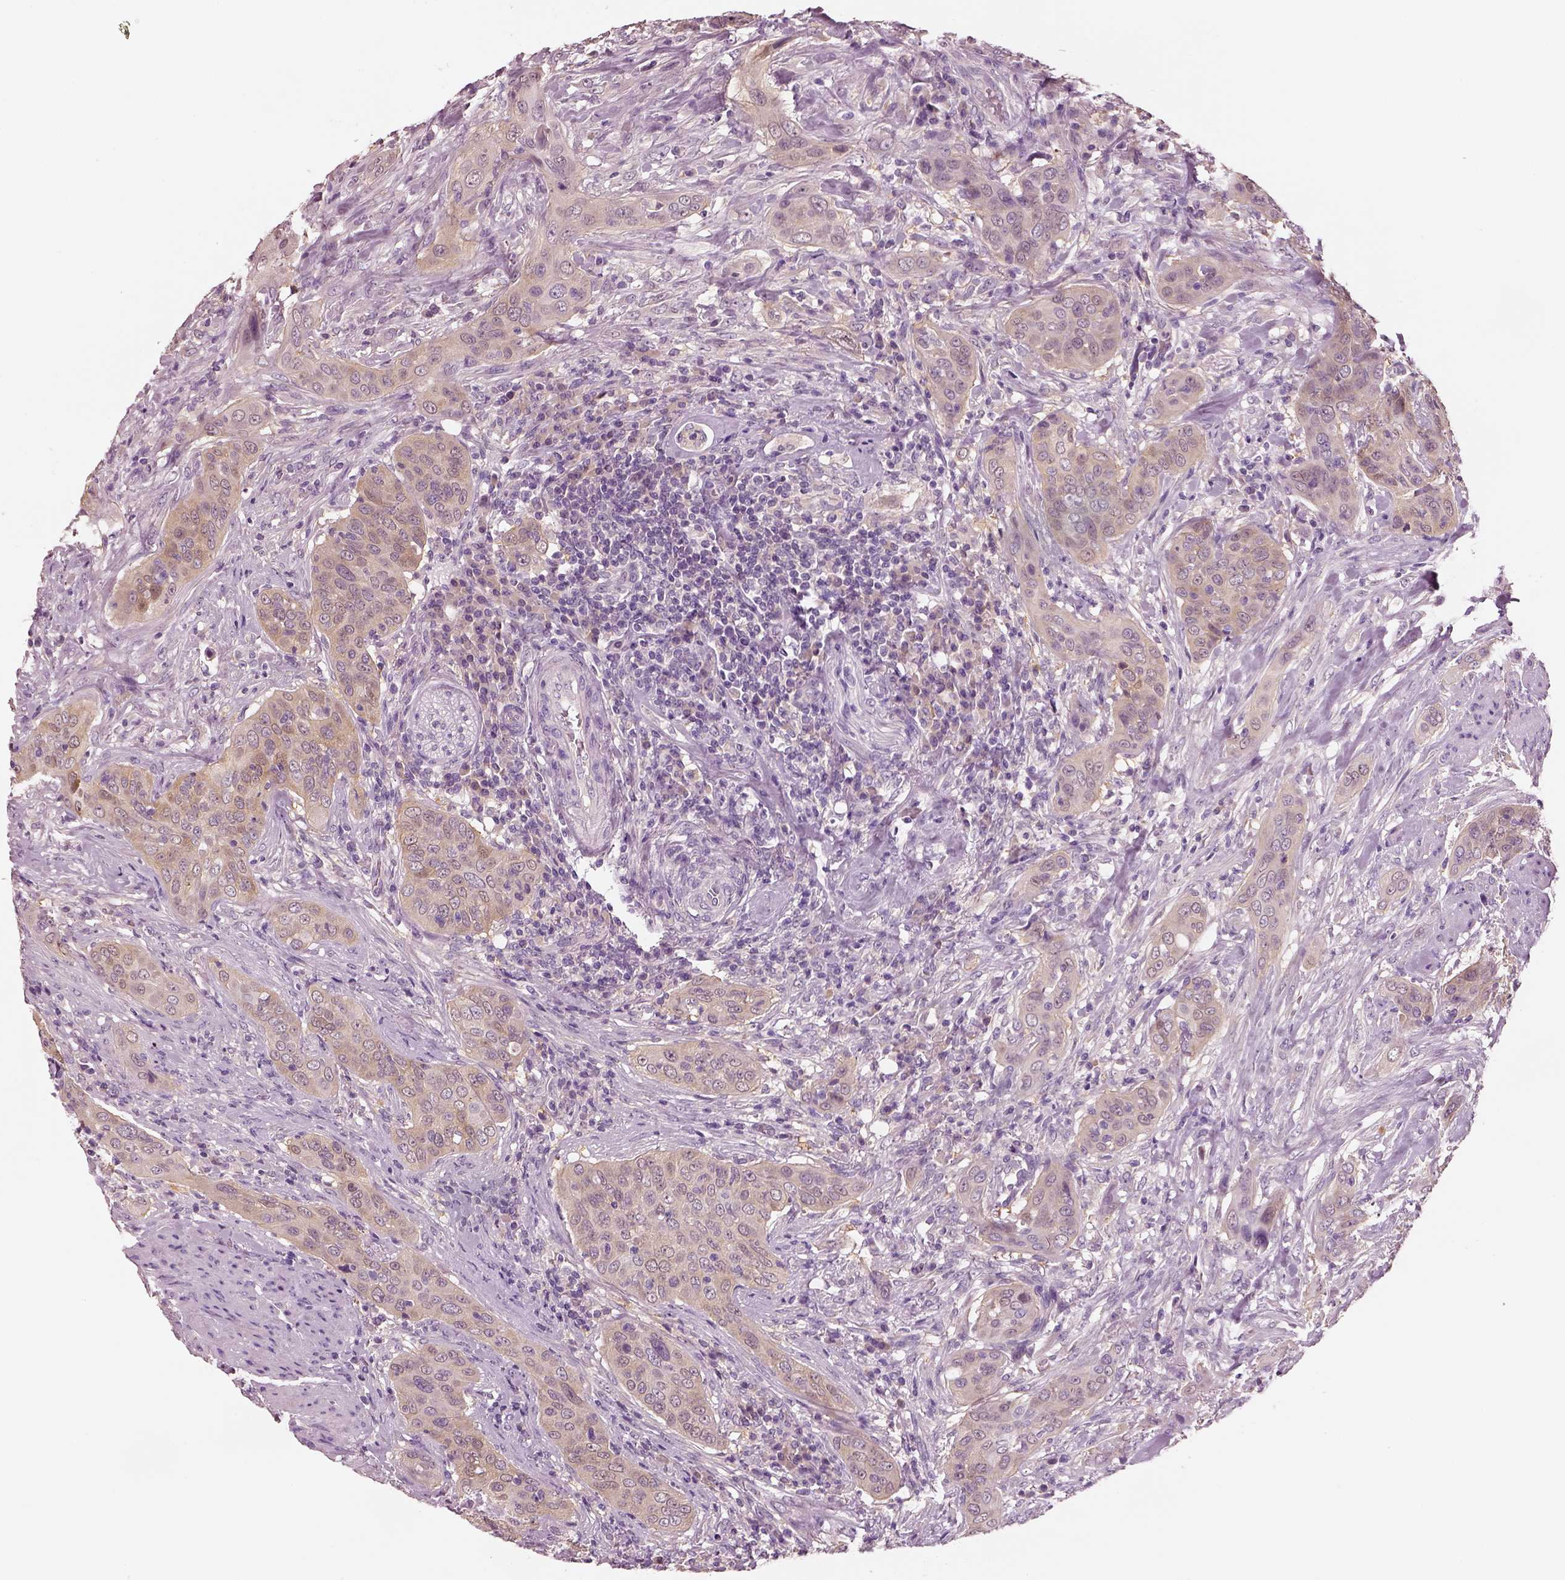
{"staining": {"intensity": "weak", "quantity": "25%-75%", "location": "cytoplasmic/membranous"}, "tissue": "urothelial cancer", "cell_type": "Tumor cells", "image_type": "cancer", "snomed": [{"axis": "morphology", "description": "Urothelial carcinoma, High grade"}, {"axis": "topography", "description": "Urinary bladder"}], "caption": "Human urothelial cancer stained with a brown dye reveals weak cytoplasmic/membranous positive expression in approximately 25%-75% of tumor cells.", "gene": "ELSPBP1", "patient": {"sex": "male", "age": 82}}